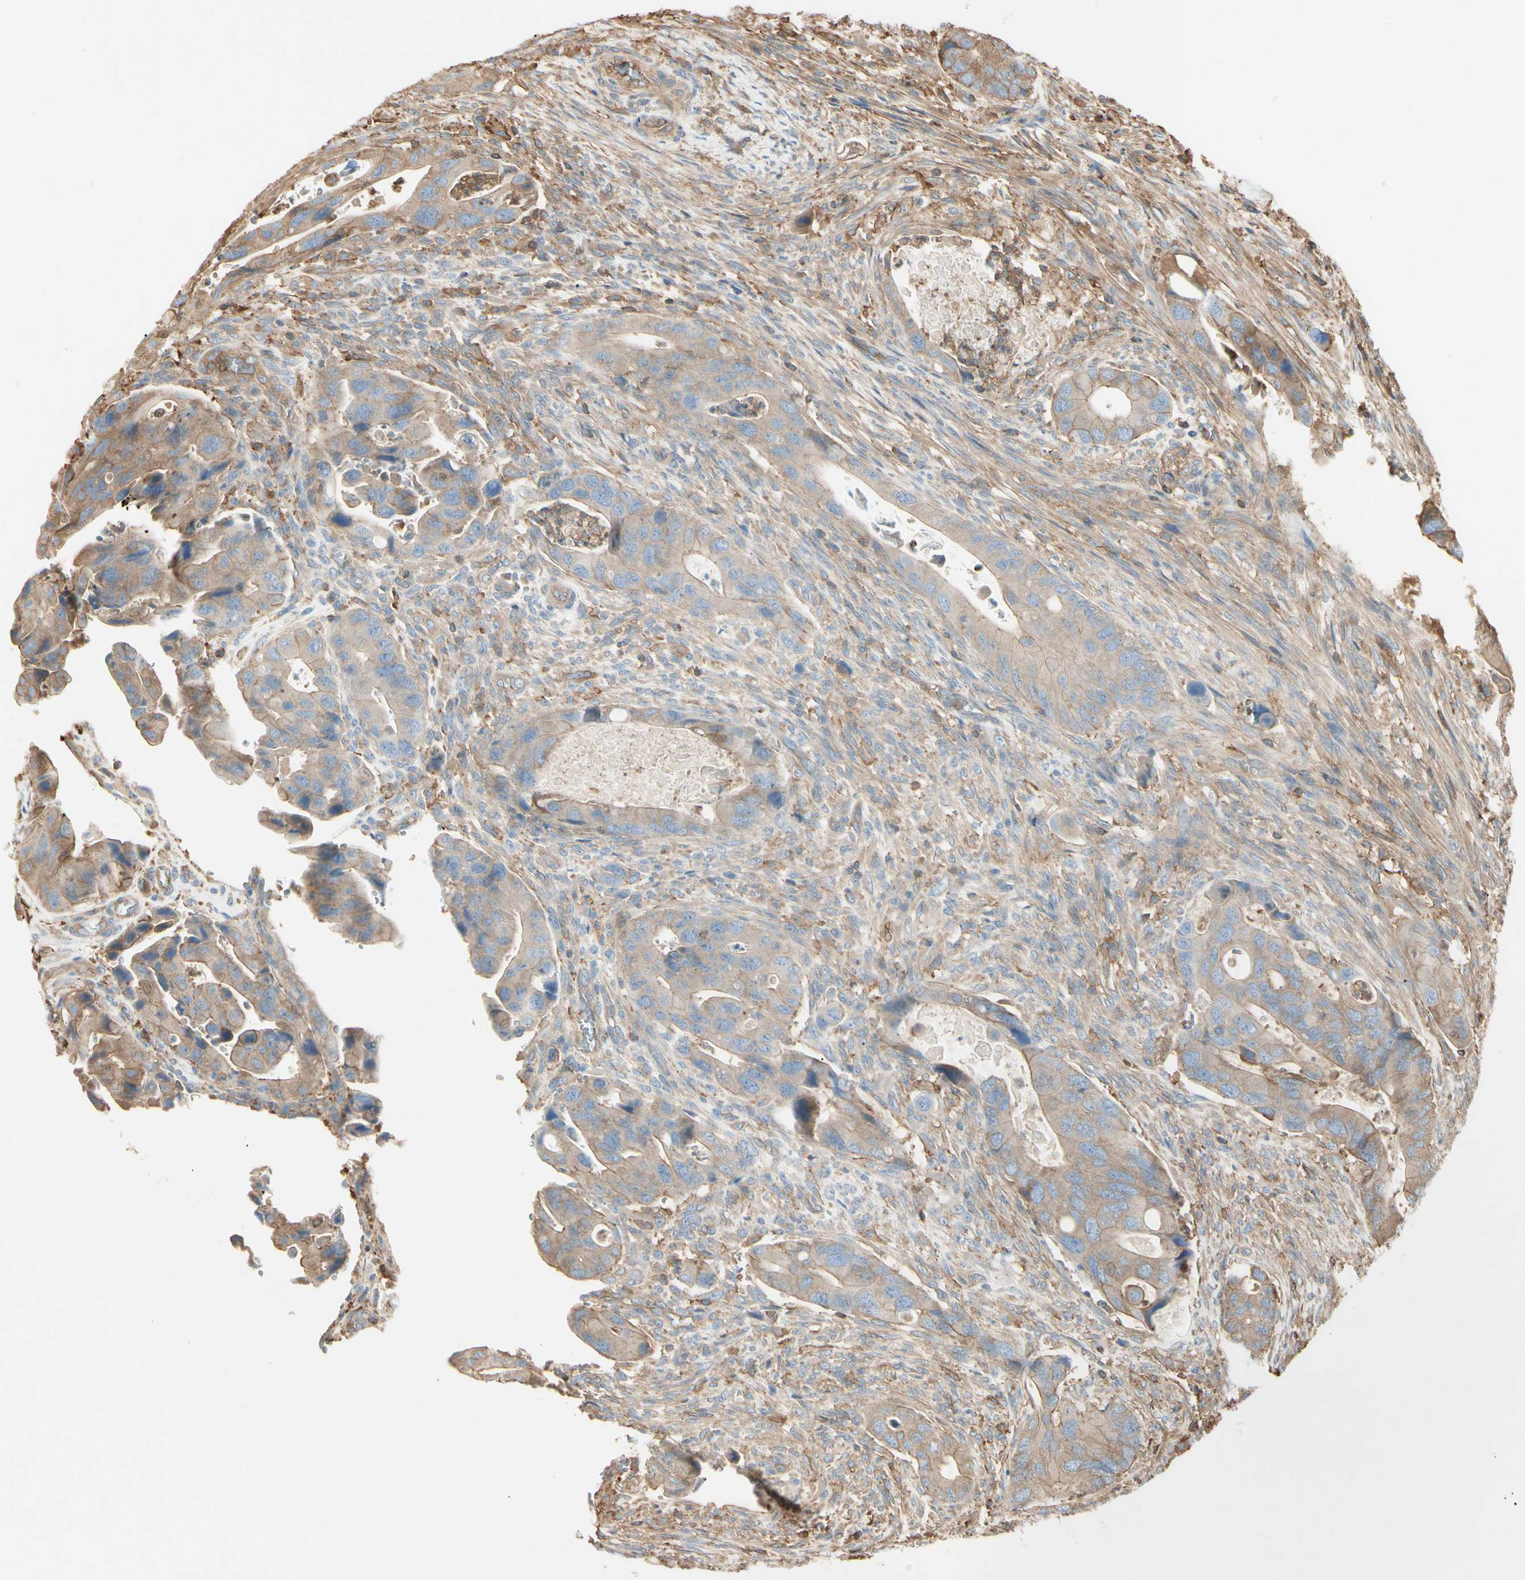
{"staining": {"intensity": "moderate", "quantity": ">75%", "location": "cytoplasmic/membranous"}, "tissue": "colorectal cancer", "cell_type": "Tumor cells", "image_type": "cancer", "snomed": [{"axis": "morphology", "description": "Adenocarcinoma, NOS"}, {"axis": "topography", "description": "Rectum"}], "caption": "IHC staining of adenocarcinoma (colorectal), which demonstrates medium levels of moderate cytoplasmic/membranous positivity in approximately >75% of tumor cells indicating moderate cytoplasmic/membranous protein positivity. The staining was performed using DAB (brown) for protein detection and nuclei were counterstained in hematoxylin (blue).", "gene": "ARPC2", "patient": {"sex": "female", "age": 57}}